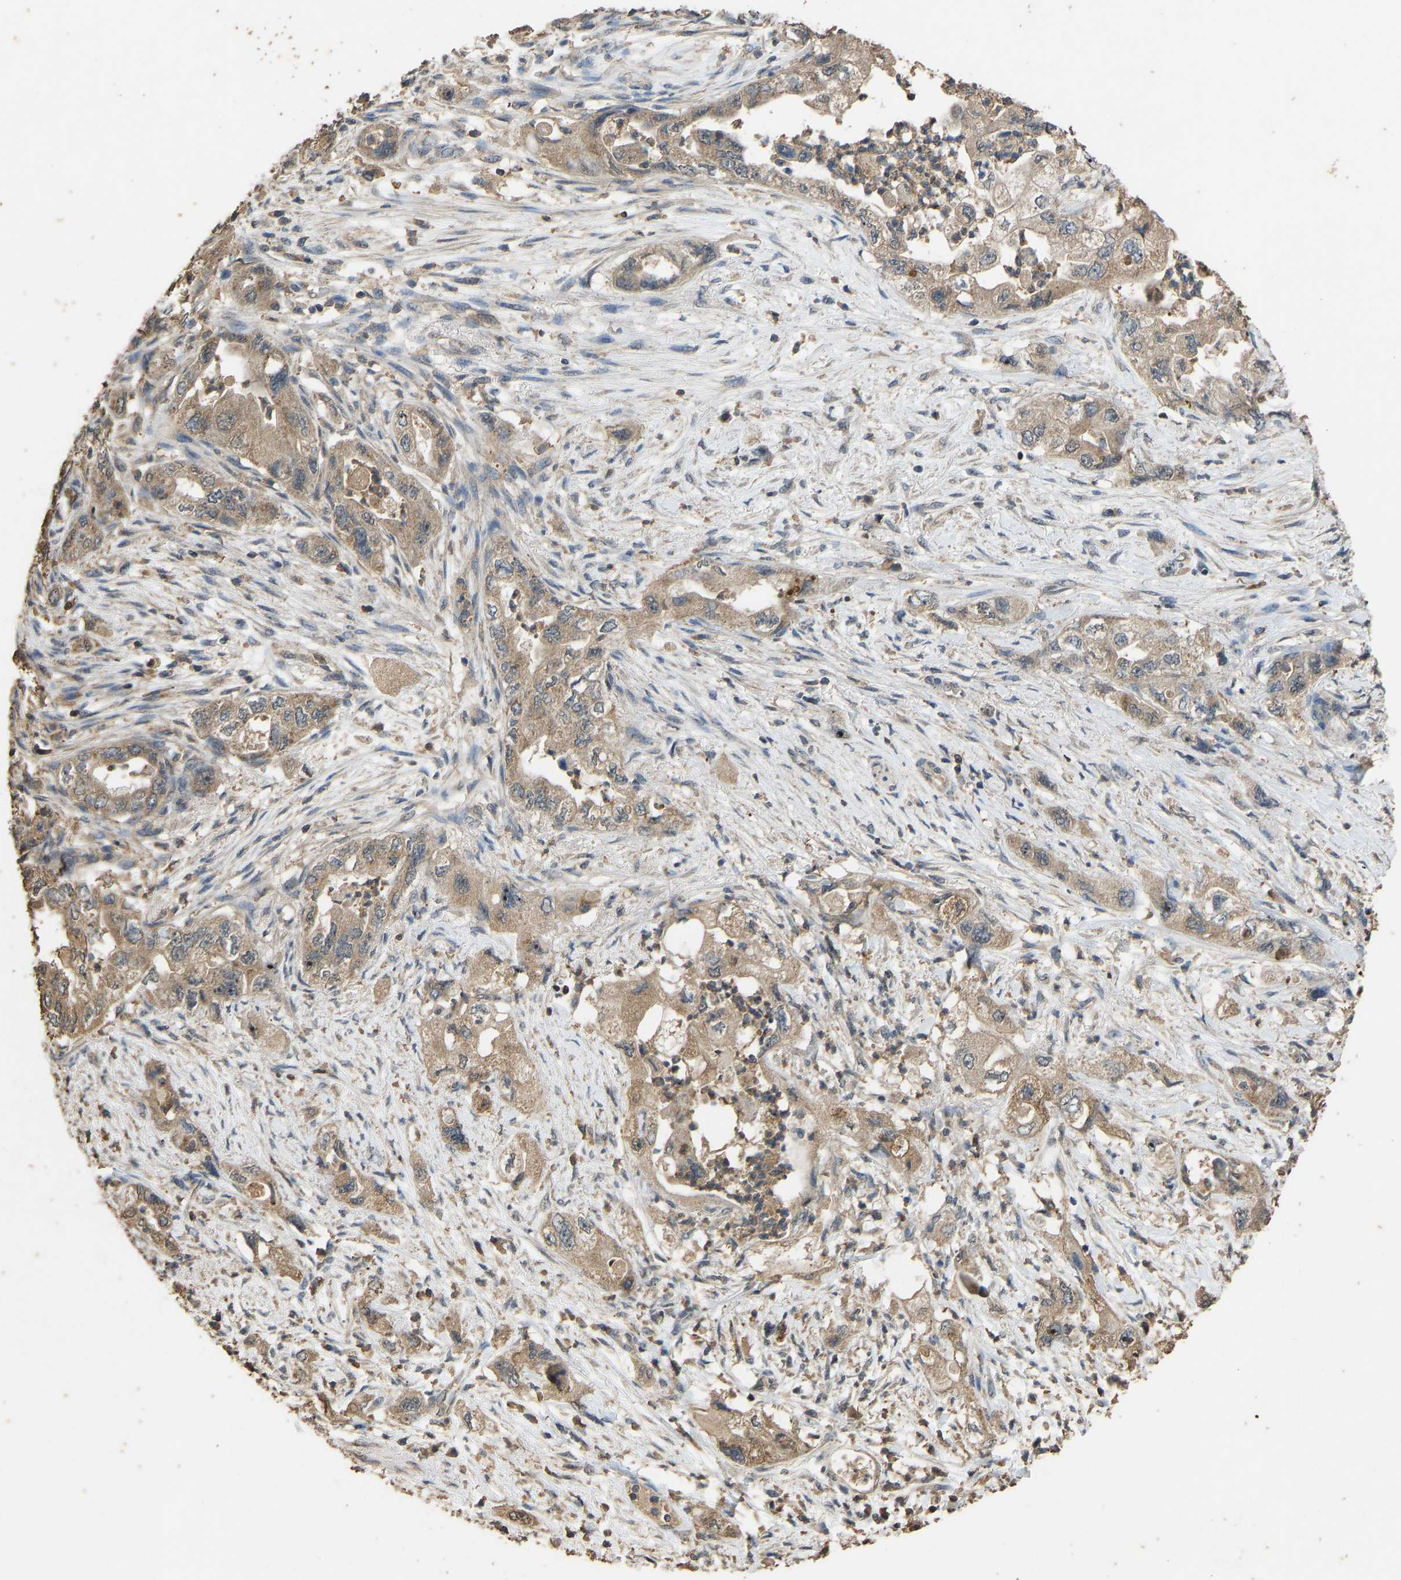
{"staining": {"intensity": "moderate", "quantity": ">75%", "location": "cytoplasmic/membranous"}, "tissue": "pancreatic cancer", "cell_type": "Tumor cells", "image_type": "cancer", "snomed": [{"axis": "morphology", "description": "Adenocarcinoma, NOS"}, {"axis": "topography", "description": "Pancreas"}], "caption": "Tumor cells display medium levels of moderate cytoplasmic/membranous expression in approximately >75% of cells in pancreatic cancer (adenocarcinoma).", "gene": "CIDEC", "patient": {"sex": "female", "age": 73}}